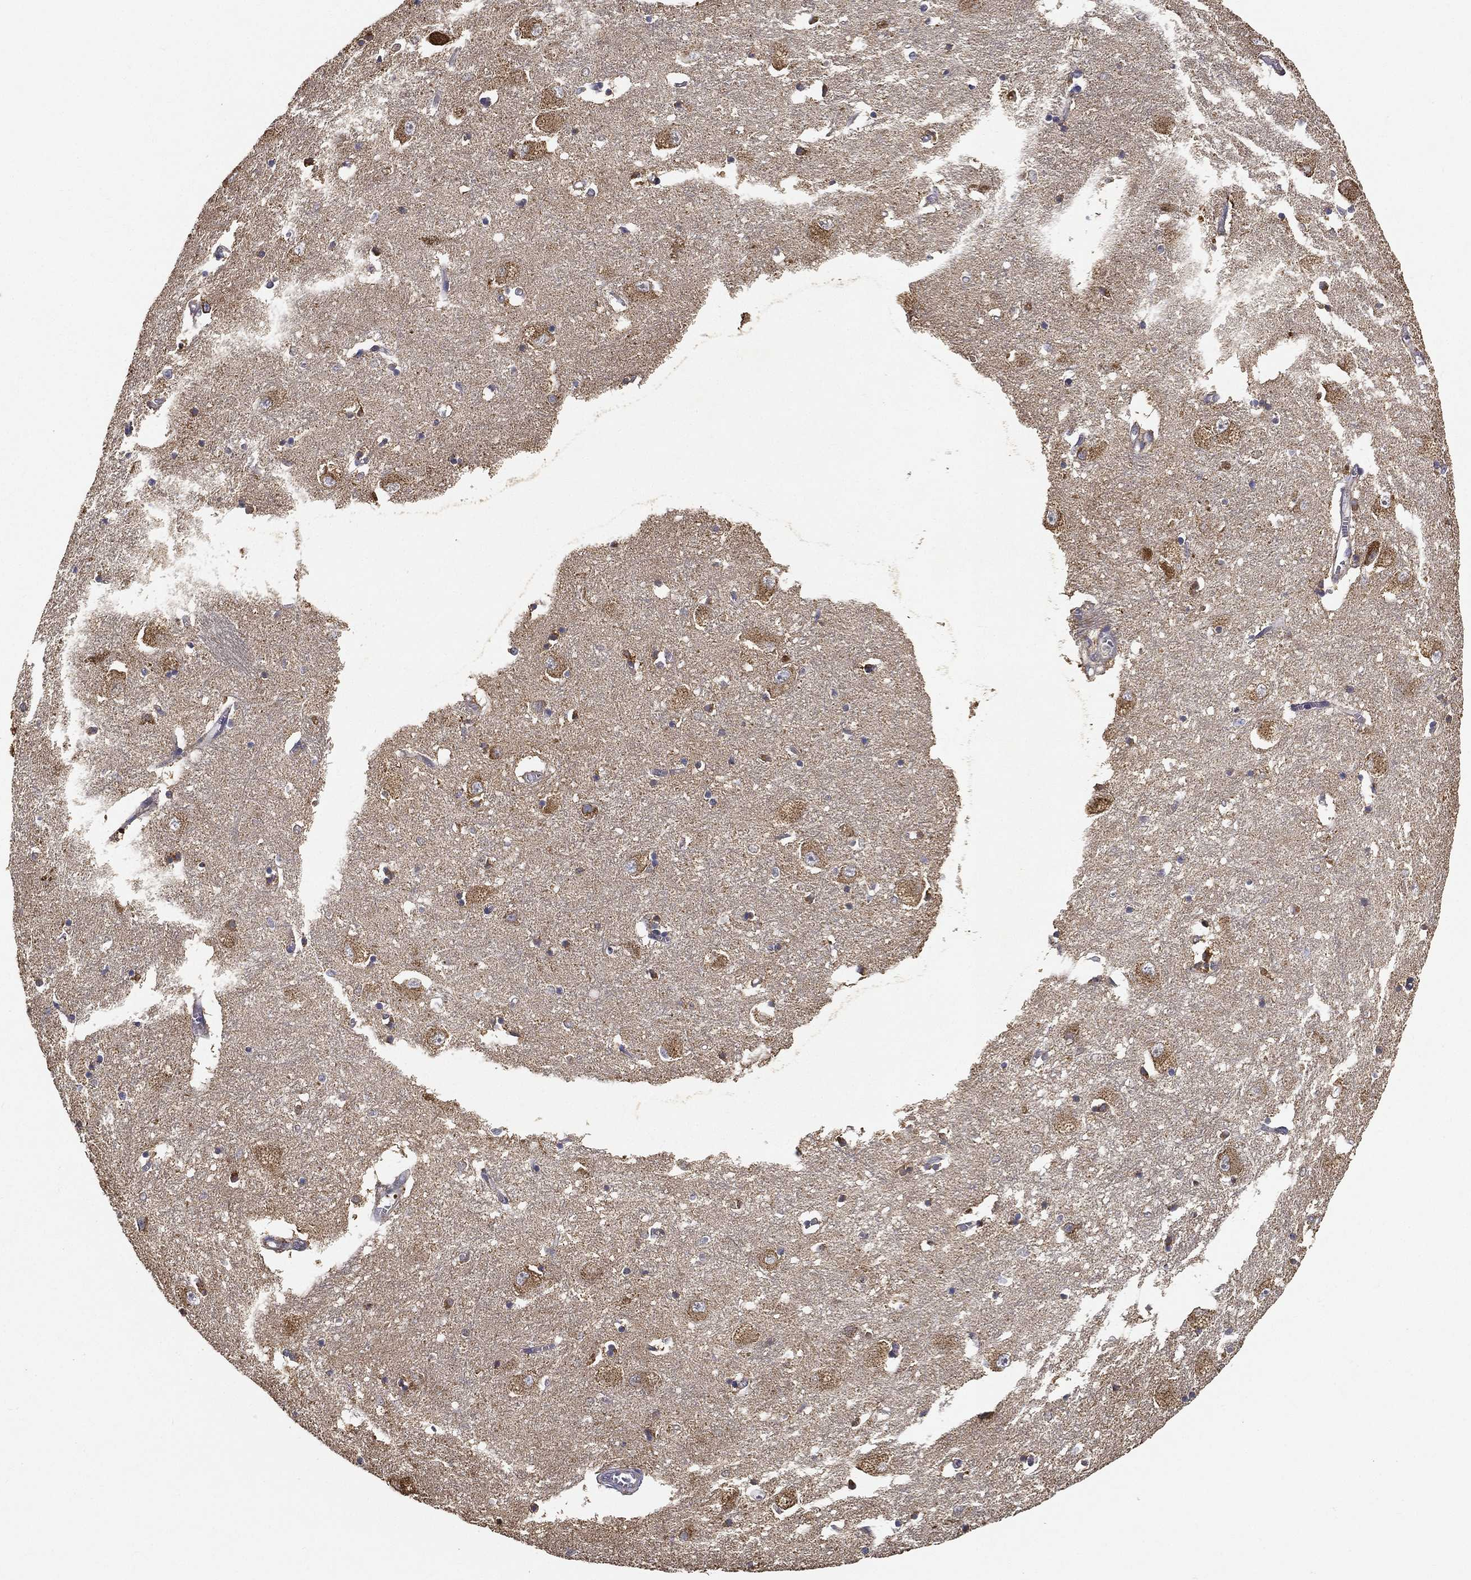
{"staining": {"intensity": "negative", "quantity": "none", "location": "none"}, "tissue": "caudate", "cell_type": "Glial cells", "image_type": "normal", "snomed": [{"axis": "morphology", "description": "Normal tissue, NOS"}, {"axis": "topography", "description": "Lateral ventricle wall"}], "caption": "Immunohistochemical staining of normal caudate shows no significant expression in glial cells.", "gene": "MT", "patient": {"sex": "male", "age": 54}}